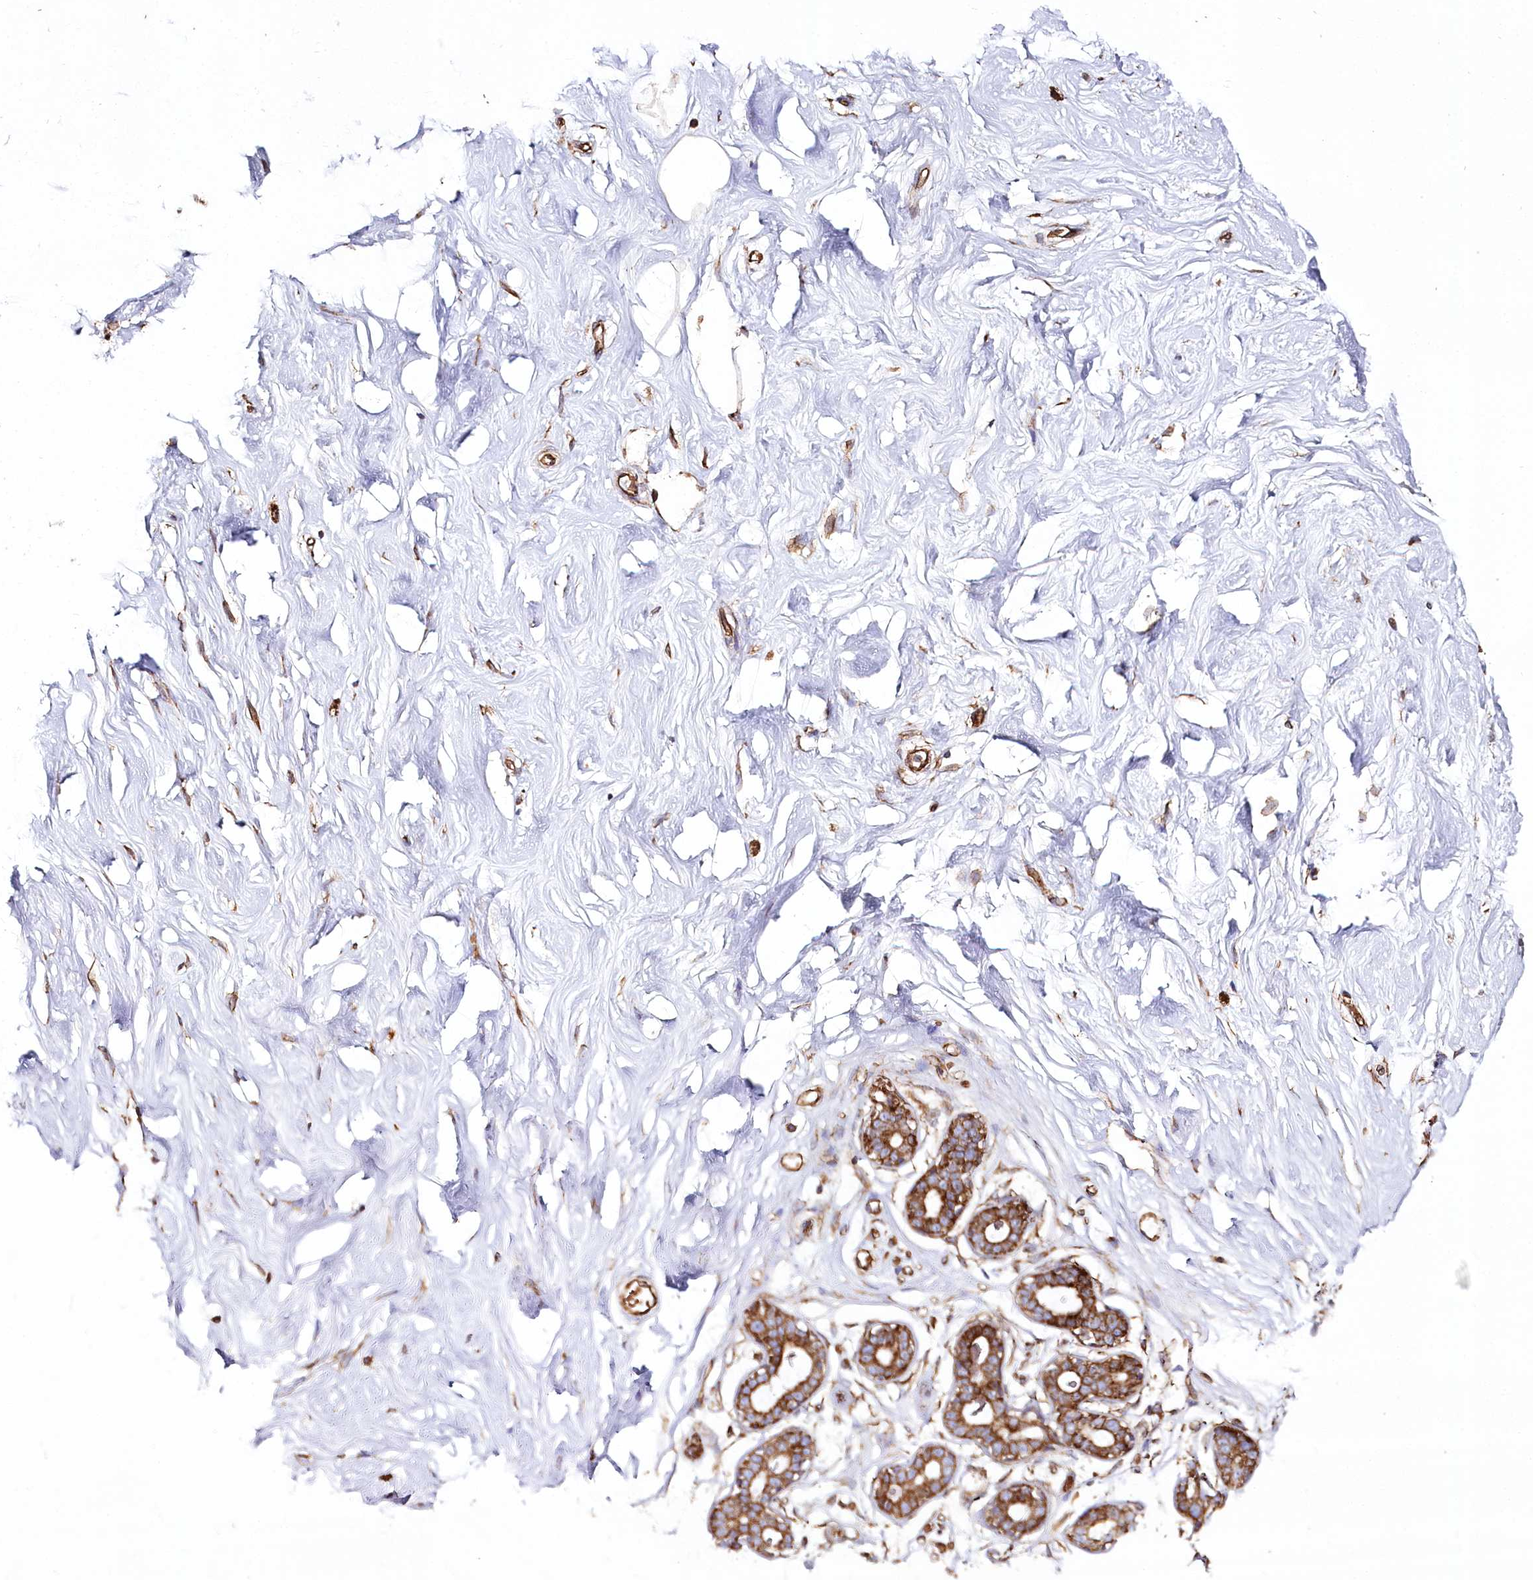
{"staining": {"intensity": "negative", "quantity": "none", "location": "none"}, "tissue": "breast", "cell_type": "Adipocytes", "image_type": "normal", "snomed": [{"axis": "morphology", "description": "Normal tissue, NOS"}, {"axis": "morphology", "description": "Adenoma, NOS"}, {"axis": "topography", "description": "Breast"}], "caption": "The immunohistochemistry (IHC) image has no significant staining in adipocytes of breast. (Brightfield microscopy of DAB (3,3'-diaminobenzidine) IHC at high magnification).", "gene": "THUMPD3", "patient": {"sex": "female", "age": 23}}